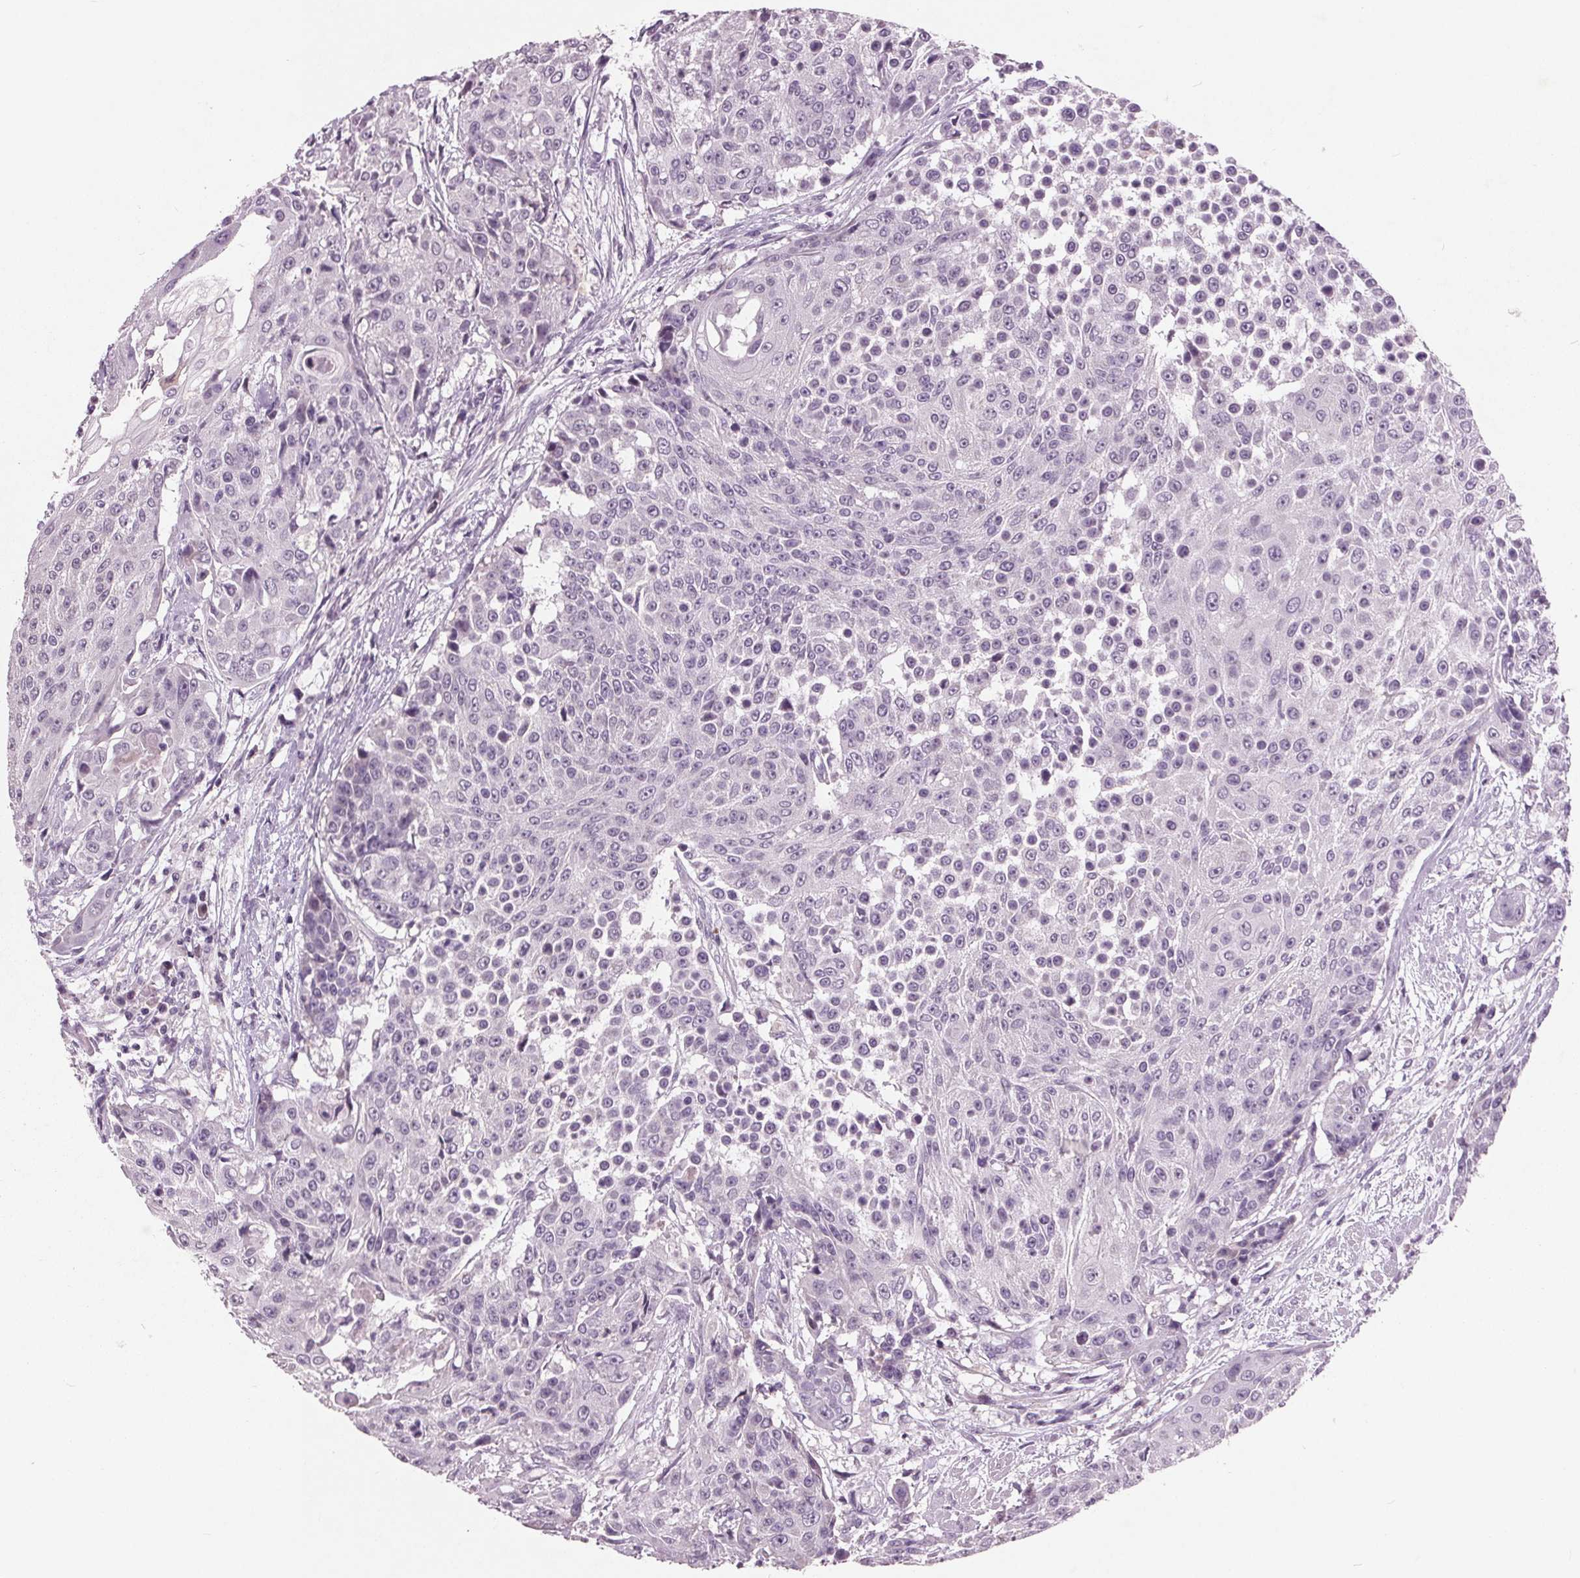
{"staining": {"intensity": "negative", "quantity": "none", "location": "none"}, "tissue": "urothelial cancer", "cell_type": "Tumor cells", "image_type": "cancer", "snomed": [{"axis": "morphology", "description": "Urothelial carcinoma, High grade"}, {"axis": "topography", "description": "Urinary bladder"}], "caption": "High power microscopy image of an immunohistochemistry histopathology image of urothelial cancer, revealing no significant staining in tumor cells. The staining is performed using DAB brown chromogen with nuclei counter-stained in using hematoxylin.", "gene": "C6", "patient": {"sex": "female", "age": 63}}